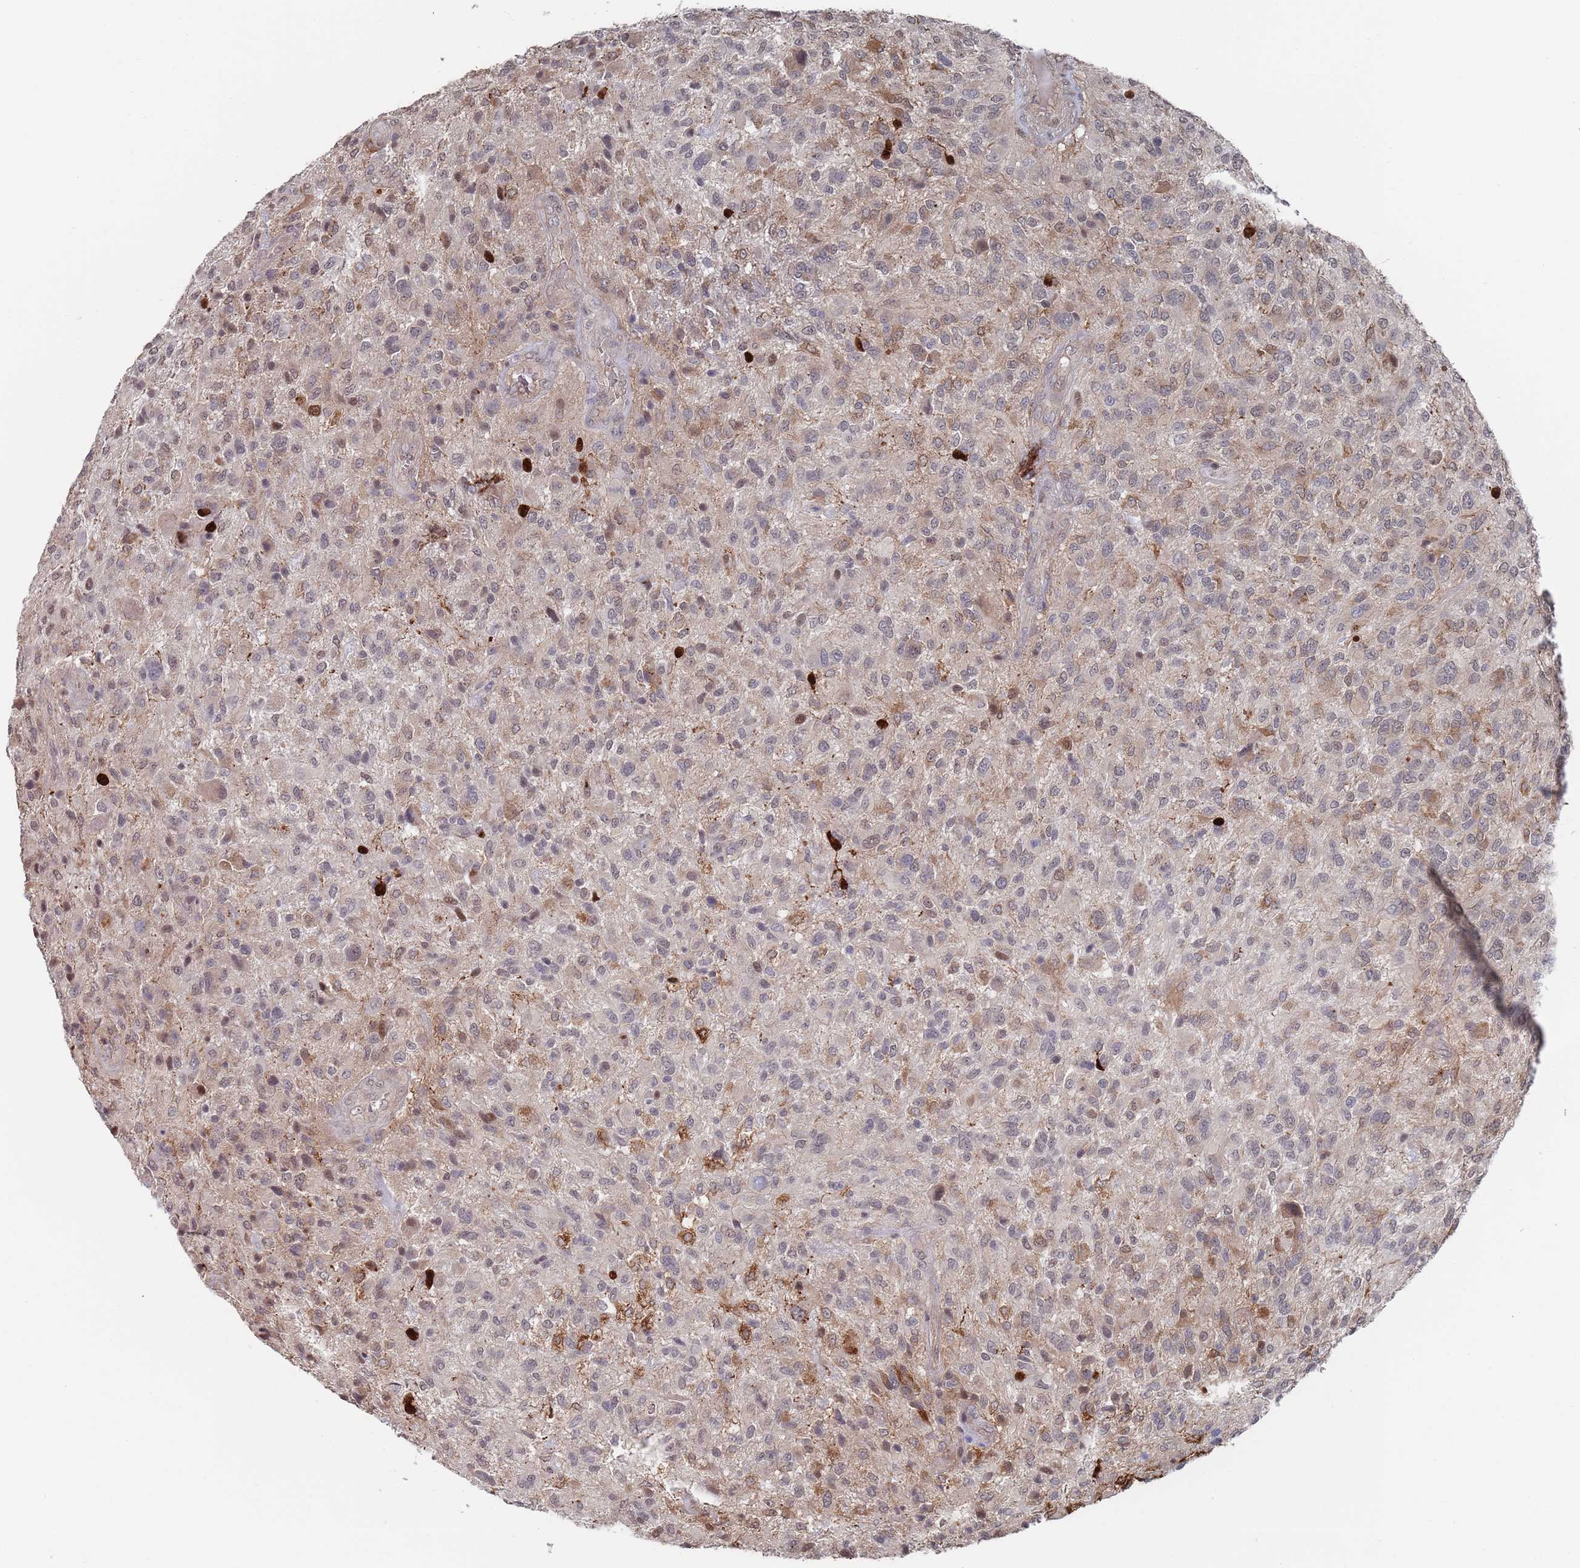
{"staining": {"intensity": "moderate", "quantity": "<25%", "location": "cytoplasmic/membranous"}, "tissue": "glioma", "cell_type": "Tumor cells", "image_type": "cancer", "snomed": [{"axis": "morphology", "description": "Glioma, malignant, High grade"}, {"axis": "topography", "description": "Brain"}], "caption": "About <25% of tumor cells in glioma show moderate cytoplasmic/membranous protein positivity as visualized by brown immunohistochemical staining.", "gene": "DGKD", "patient": {"sex": "male", "age": 47}}